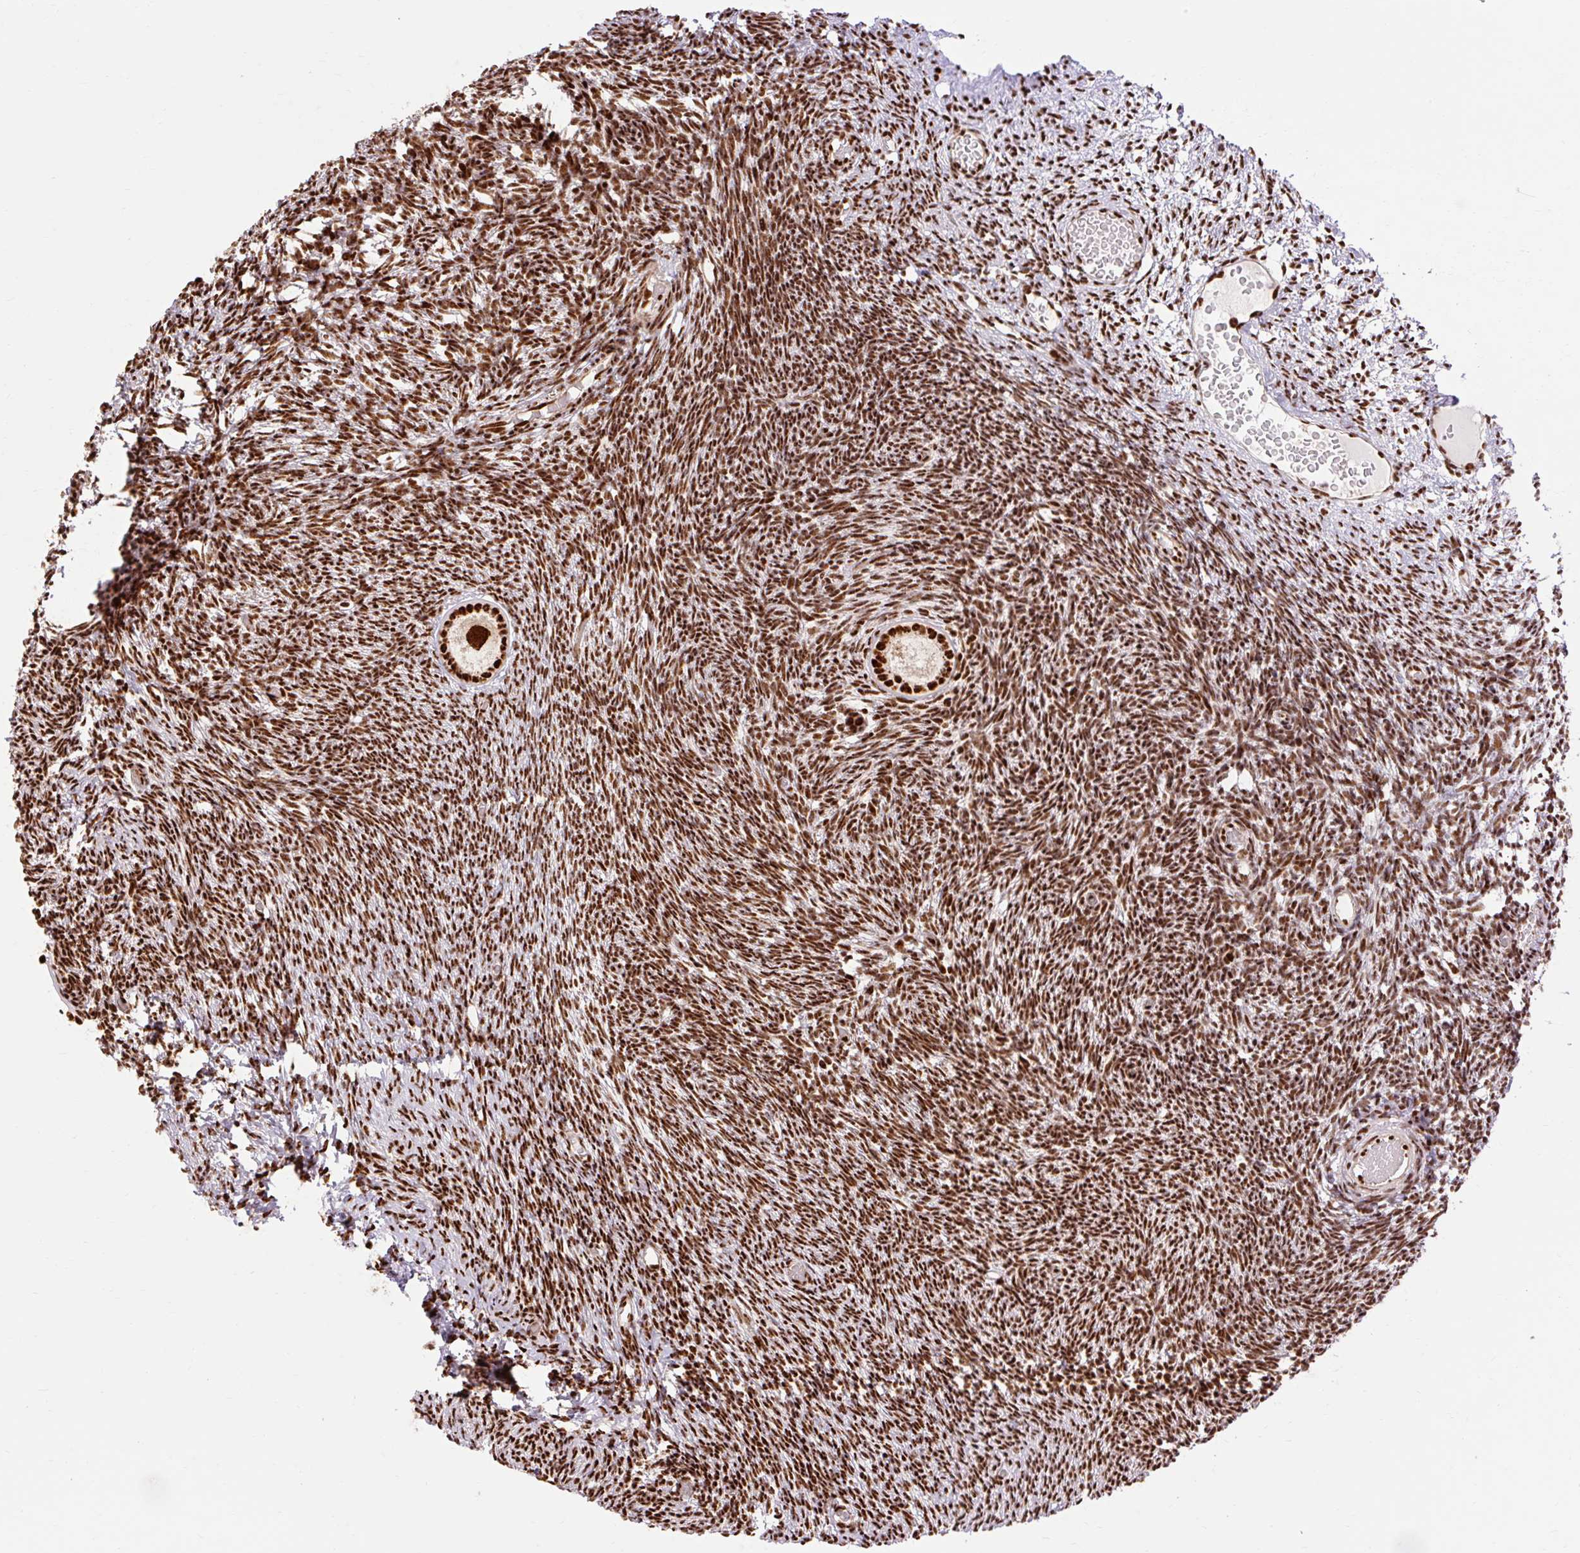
{"staining": {"intensity": "strong", "quantity": ">75%", "location": "nuclear"}, "tissue": "ovary", "cell_type": "Follicle cells", "image_type": "normal", "snomed": [{"axis": "morphology", "description": "Normal tissue, NOS"}, {"axis": "topography", "description": "Ovary"}], "caption": "Normal ovary reveals strong nuclear staining in about >75% of follicle cells, visualized by immunohistochemistry.", "gene": "MECOM", "patient": {"sex": "female", "age": 39}}